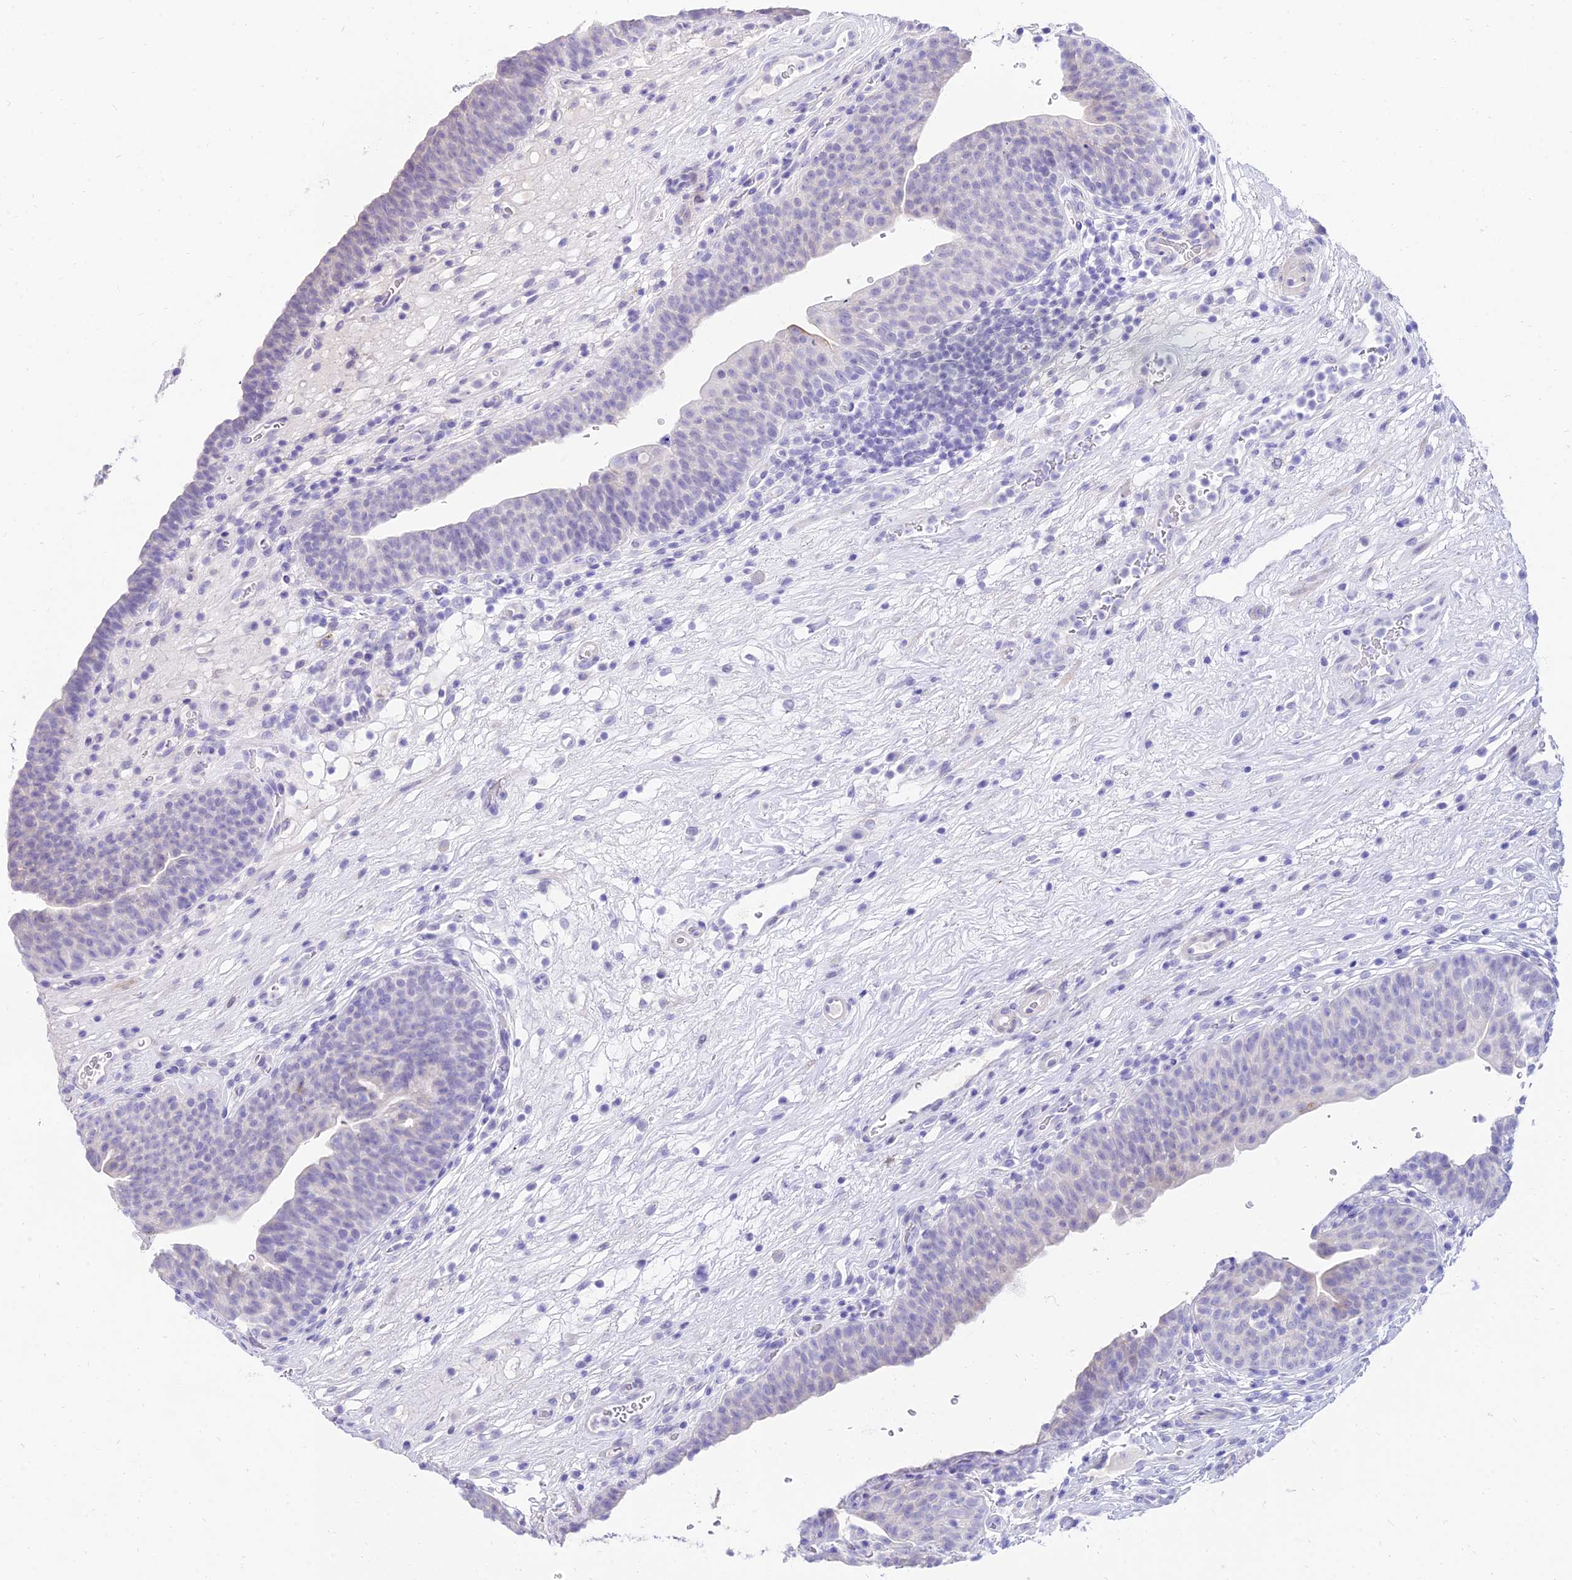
{"staining": {"intensity": "negative", "quantity": "none", "location": "none"}, "tissue": "urinary bladder", "cell_type": "Urothelial cells", "image_type": "normal", "snomed": [{"axis": "morphology", "description": "Normal tissue, NOS"}, {"axis": "topography", "description": "Urinary bladder"}], "caption": "Urinary bladder was stained to show a protein in brown. There is no significant staining in urothelial cells. (Immunohistochemistry, brightfield microscopy, high magnification).", "gene": "TAC3", "patient": {"sex": "male", "age": 71}}